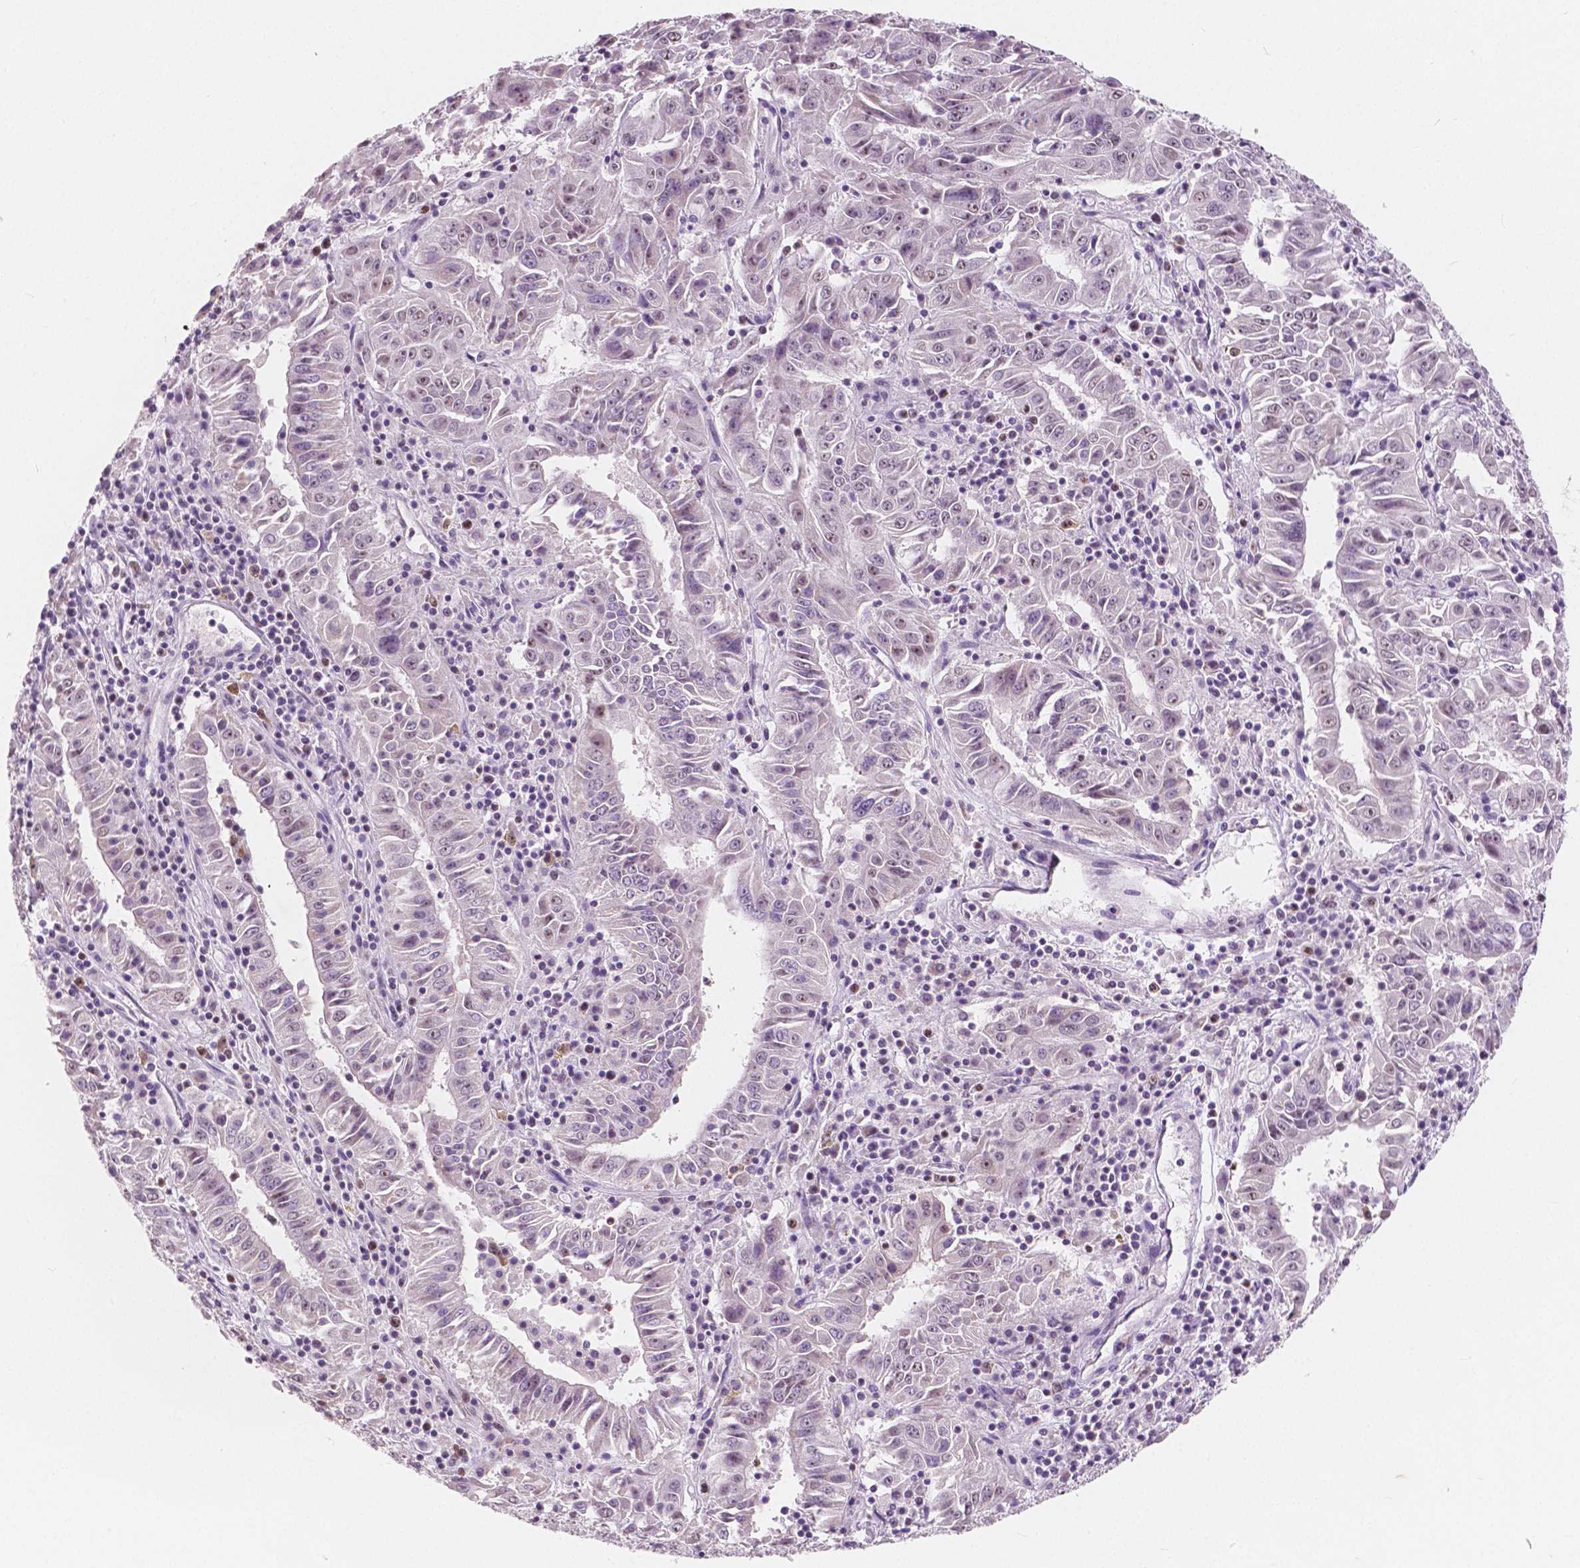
{"staining": {"intensity": "weak", "quantity": "25%-75%", "location": "nuclear"}, "tissue": "pancreatic cancer", "cell_type": "Tumor cells", "image_type": "cancer", "snomed": [{"axis": "morphology", "description": "Adenocarcinoma, NOS"}, {"axis": "topography", "description": "Pancreas"}], "caption": "Brown immunohistochemical staining in pancreatic cancer demonstrates weak nuclear staining in about 25%-75% of tumor cells.", "gene": "NOLC1", "patient": {"sex": "male", "age": 63}}